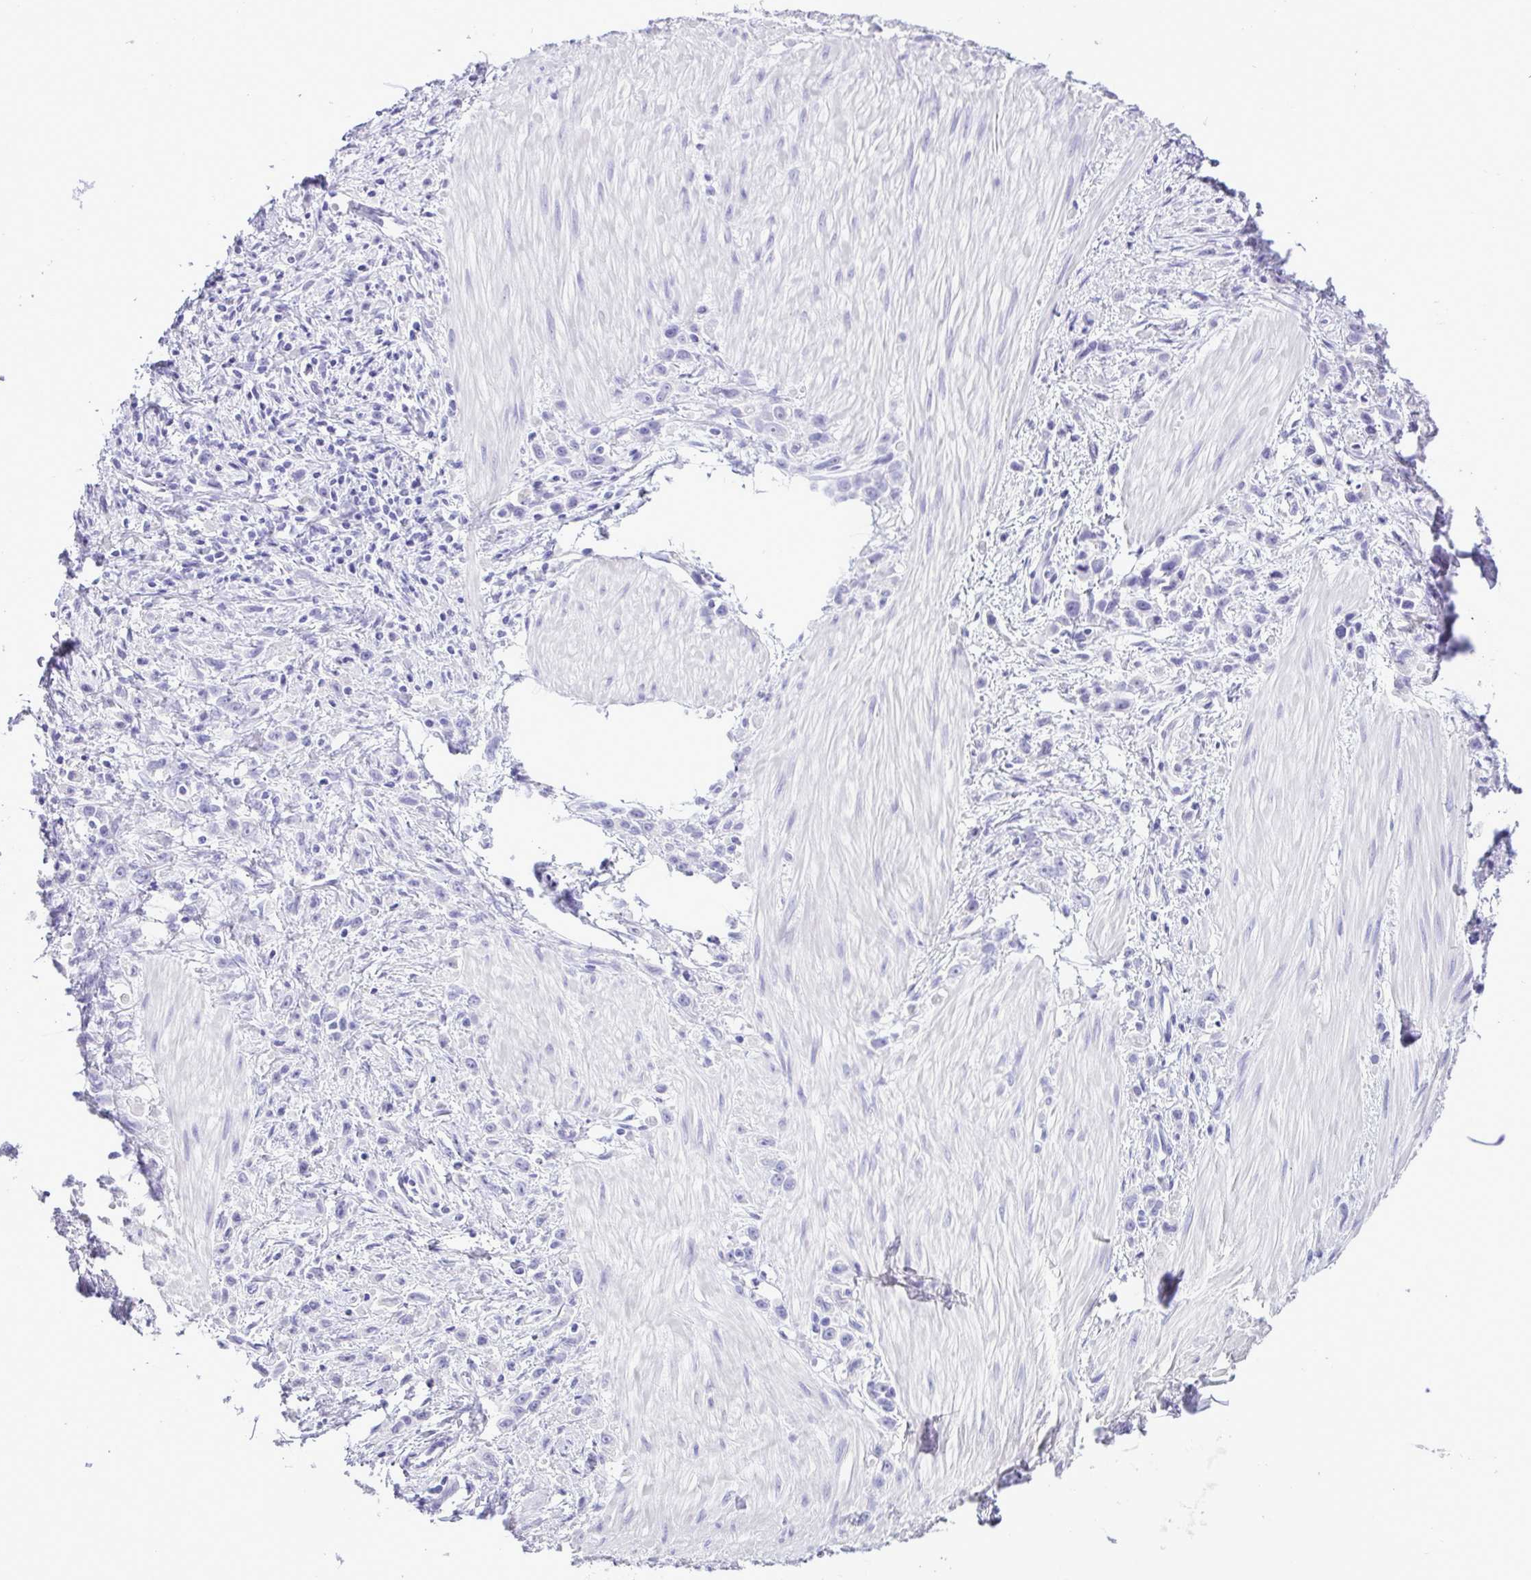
{"staining": {"intensity": "negative", "quantity": "none", "location": "none"}, "tissue": "stomach cancer", "cell_type": "Tumor cells", "image_type": "cancer", "snomed": [{"axis": "morphology", "description": "Adenocarcinoma, NOS"}, {"axis": "topography", "description": "Stomach"}], "caption": "The immunohistochemistry (IHC) photomicrograph has no significant expression in tumor cells of adenocarcinoma (stomach) tissue.", "gene": "CASP14", "patient": {"sex": "male", "age": 47}}